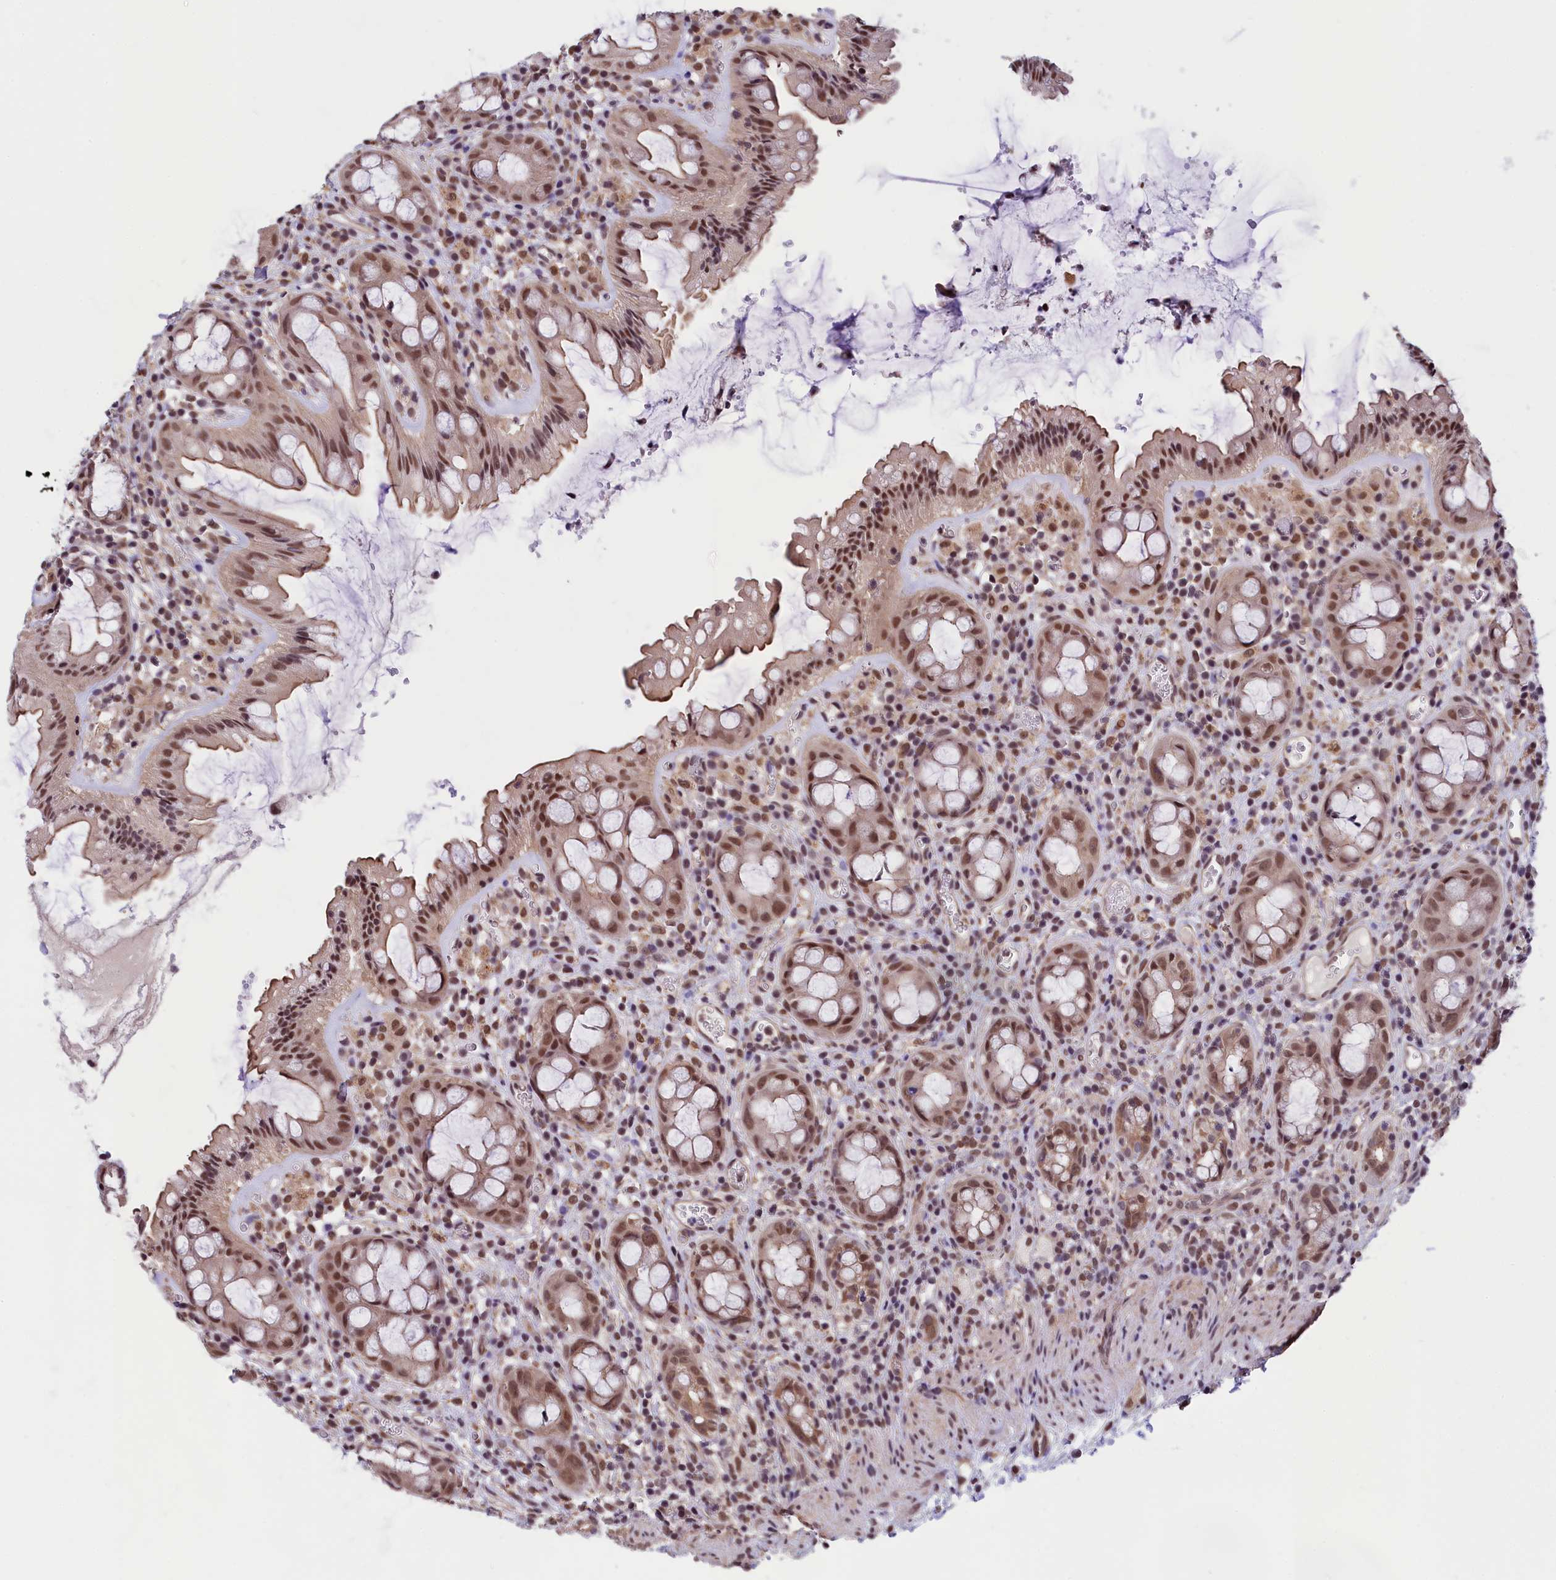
{"staining": {"intensity": "moderate", "quantity": ">75%", "location": "cytoplasmic/membranous,nuclear"}, "tissue": "rectum", "cell_type": "Glandular cells", "image_type": "normal", "snomed": [{"axis": "morphology", "description": "Normal tissue, NOS"}, {"axis": "topography", "description": "Rectum"}], "caption": "A brown stain labels moderate cytoplasmic/membranous,nuclear positivity of a protein in glandular cells of benign rectum. (DAB IHC with brightfield microscopy, high magnification).", "gene": "ZC3H4", "patient": {"sex": "female", "age": 57}}